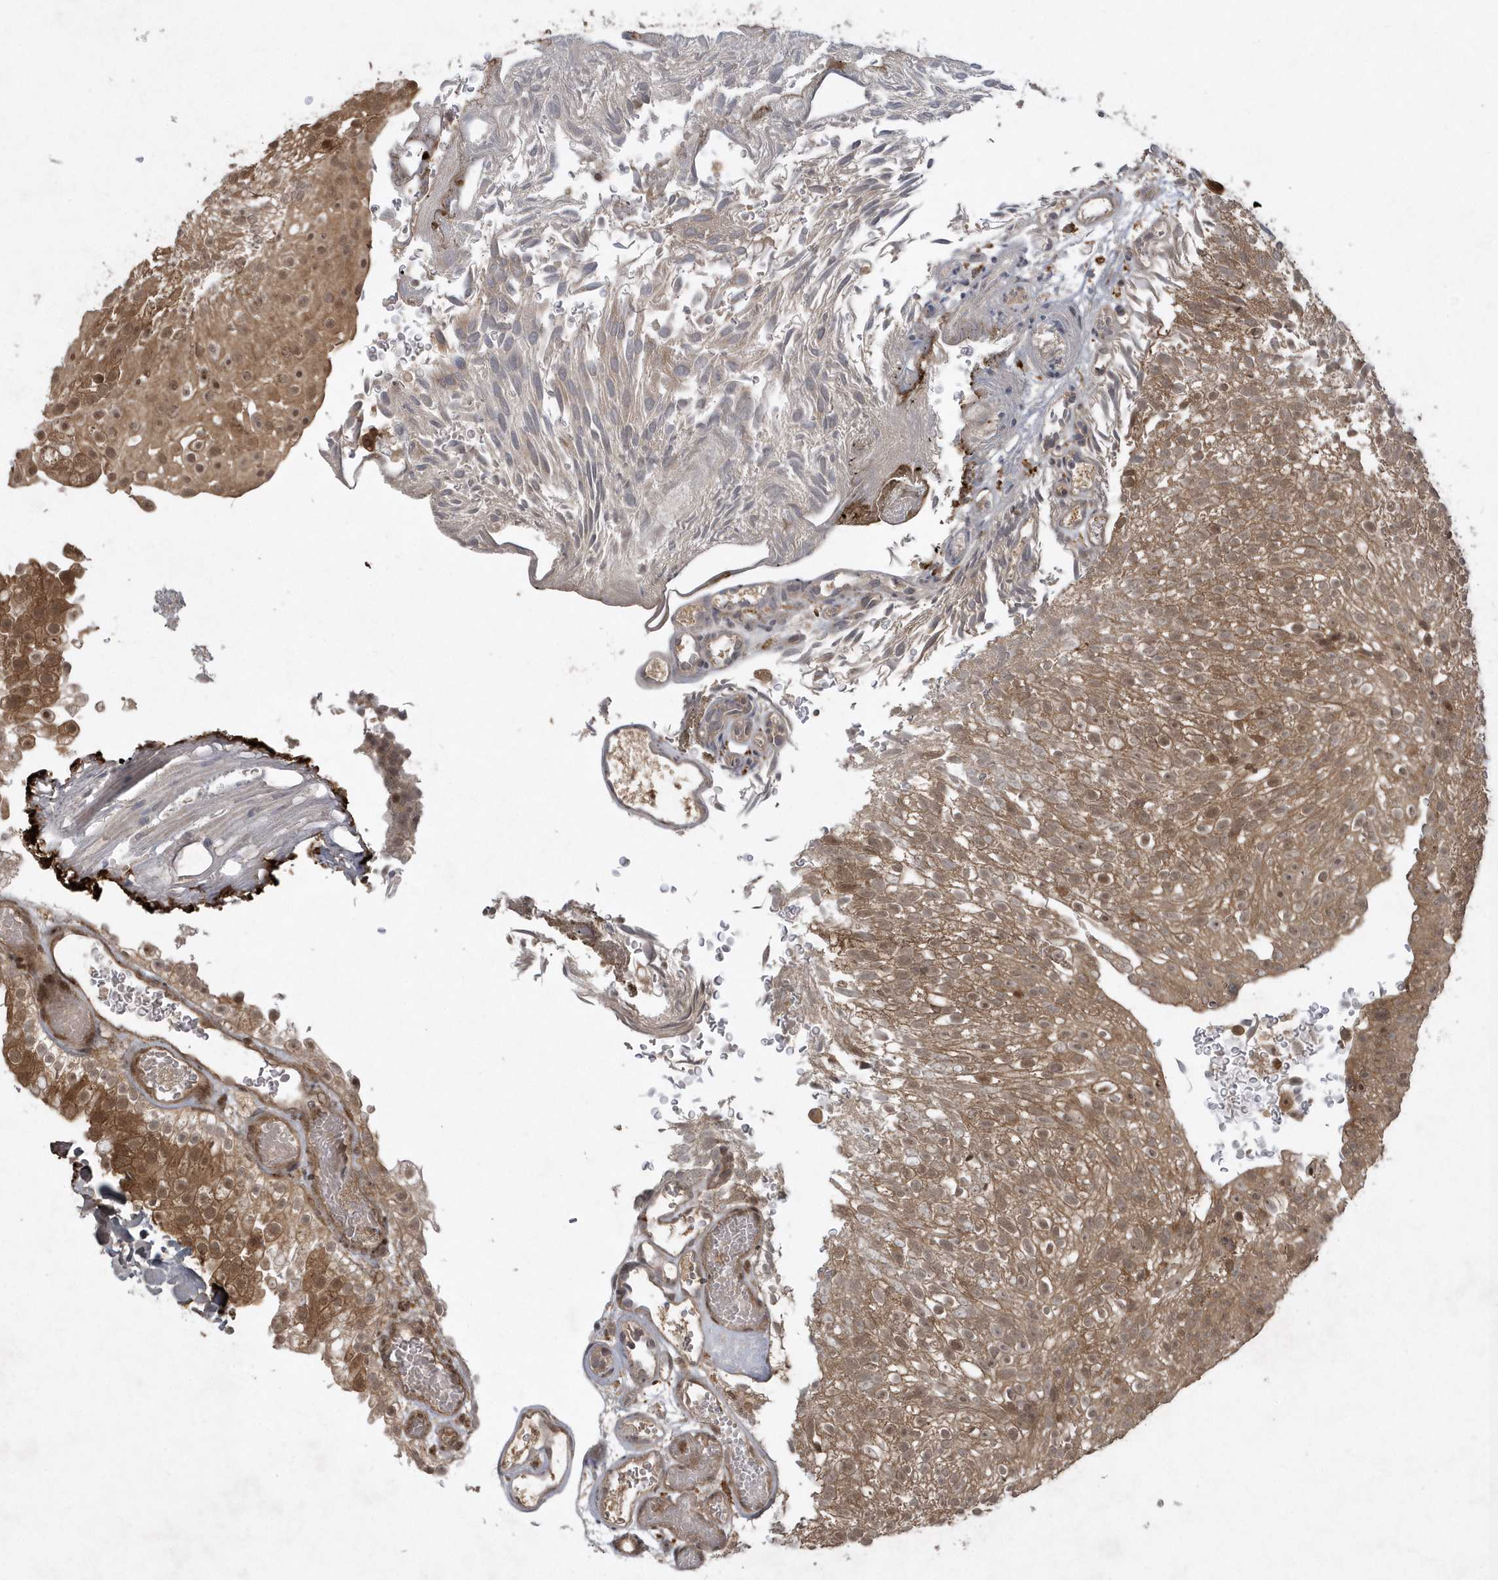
{"staining": {"intensity": "moderate", "quantity": ">75%", "location": "cytoplasmic/membranous"}, "tissue": "urothelial cancer", "cell_type": "Tumor cells", "image_type": "cancer", "snomed": [{"axis": "morphology", "description": "Urothelial carcinoma, Low grade"}, {"axis": "topography", "description": "Urinary bladder"}], "caption": "Urothelial cancer stained with a protein marker shows moderate staining in tumor cells.", "gene": "LACC1", "patient": {"sex": "male", "age": 78}}